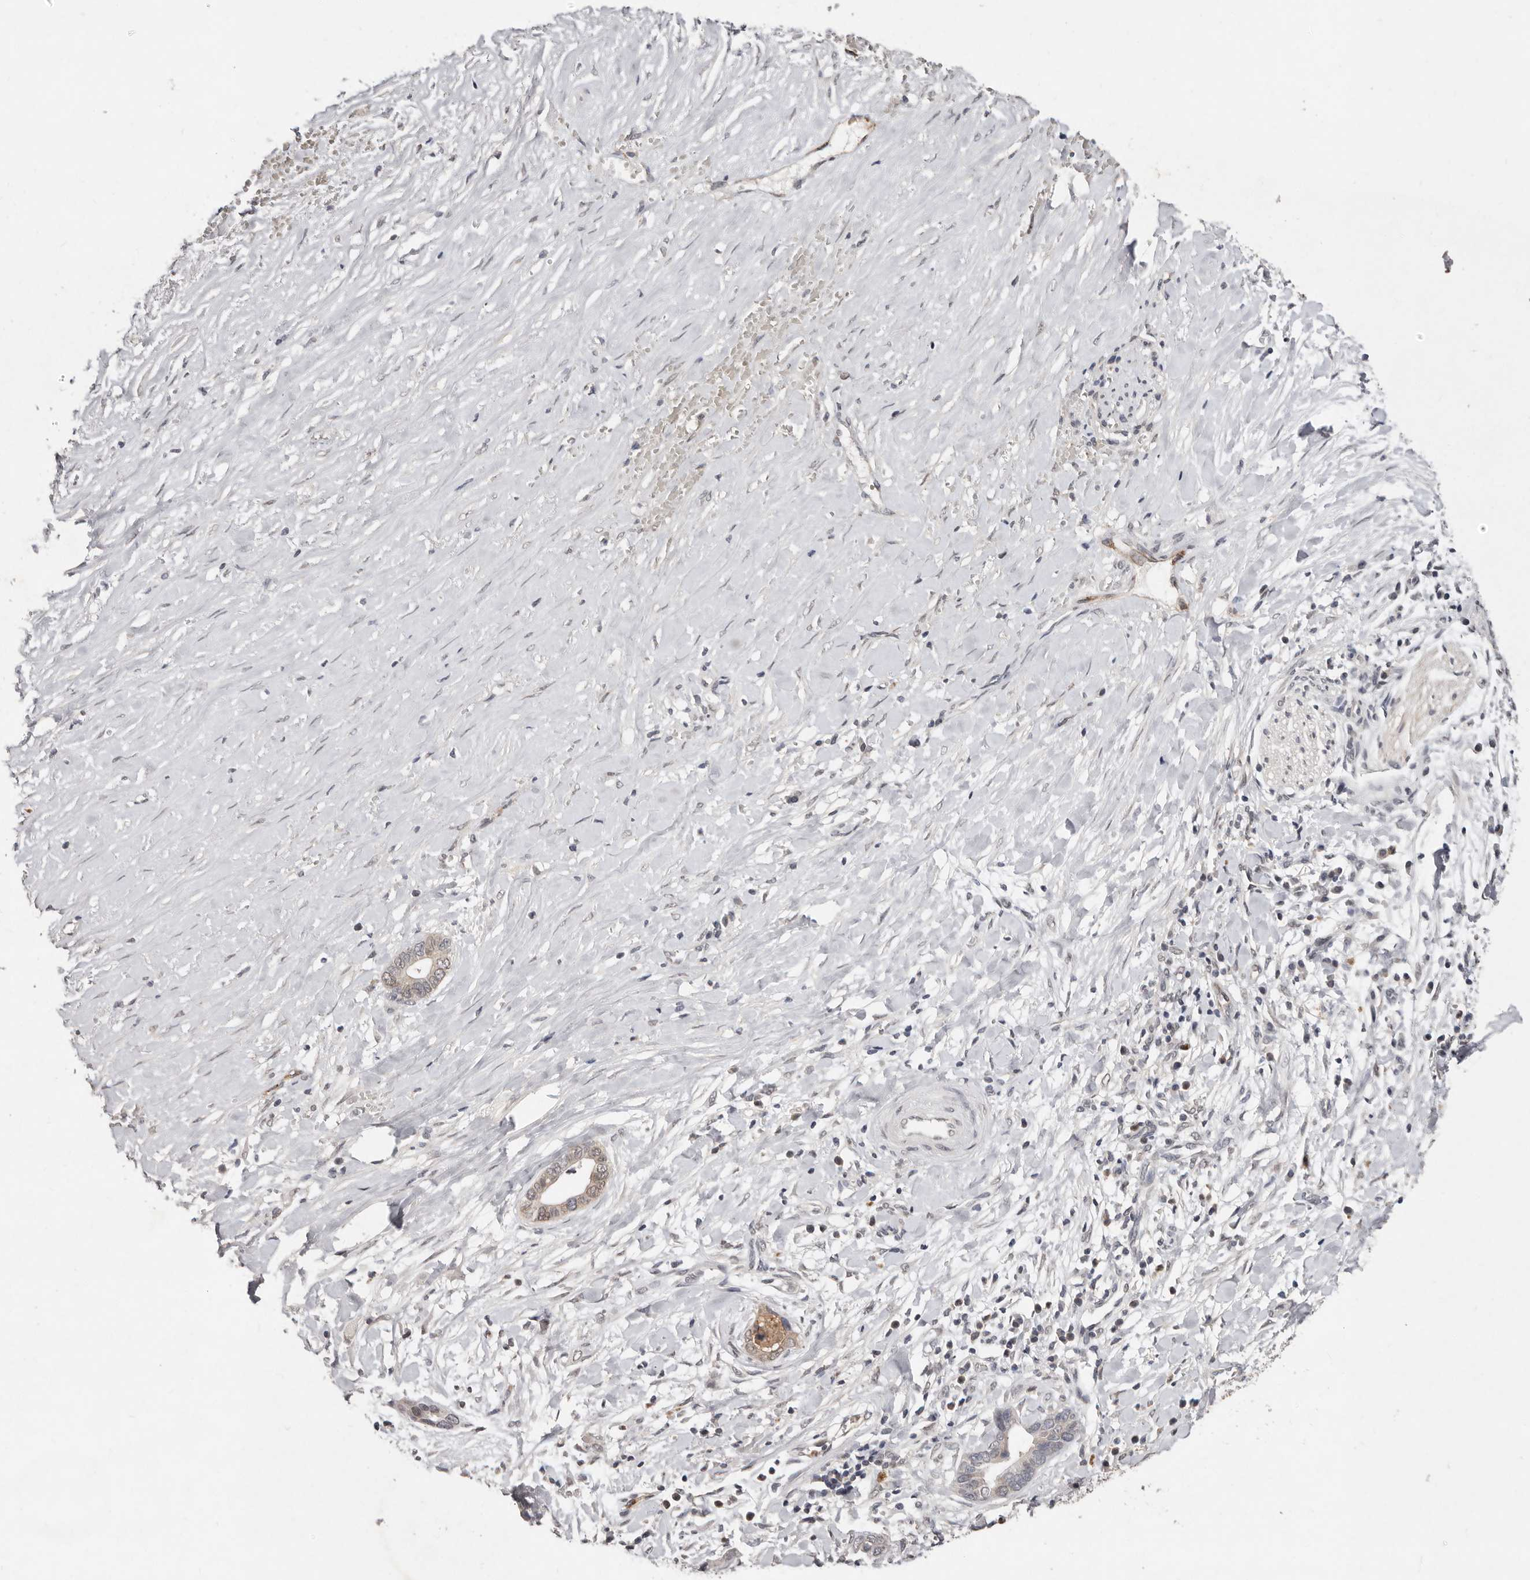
{"staining": {"intensity": "weak", "quantity": "25%-75%", "location": "cytoplasmic/membranous"}, "tissue": "liver cancer", "cell_type": "Tumor cells", "image_type": "cancer", "snomed": [{"axis": "morphology", "description": "Cholangiocarcinoma"}, {"axis": "topography", "description": "Liver"}], "caption": "Tumor cells display weak cytoplasmic/membranous positivity in about 25%-75% of cells in liver cancer (cholangiocarcinoma). (DAB = brown stain, brightfield microscopy at high magnification).", "gene": "SULT1E1", "patient": {"sex": "female", "age": 79}}